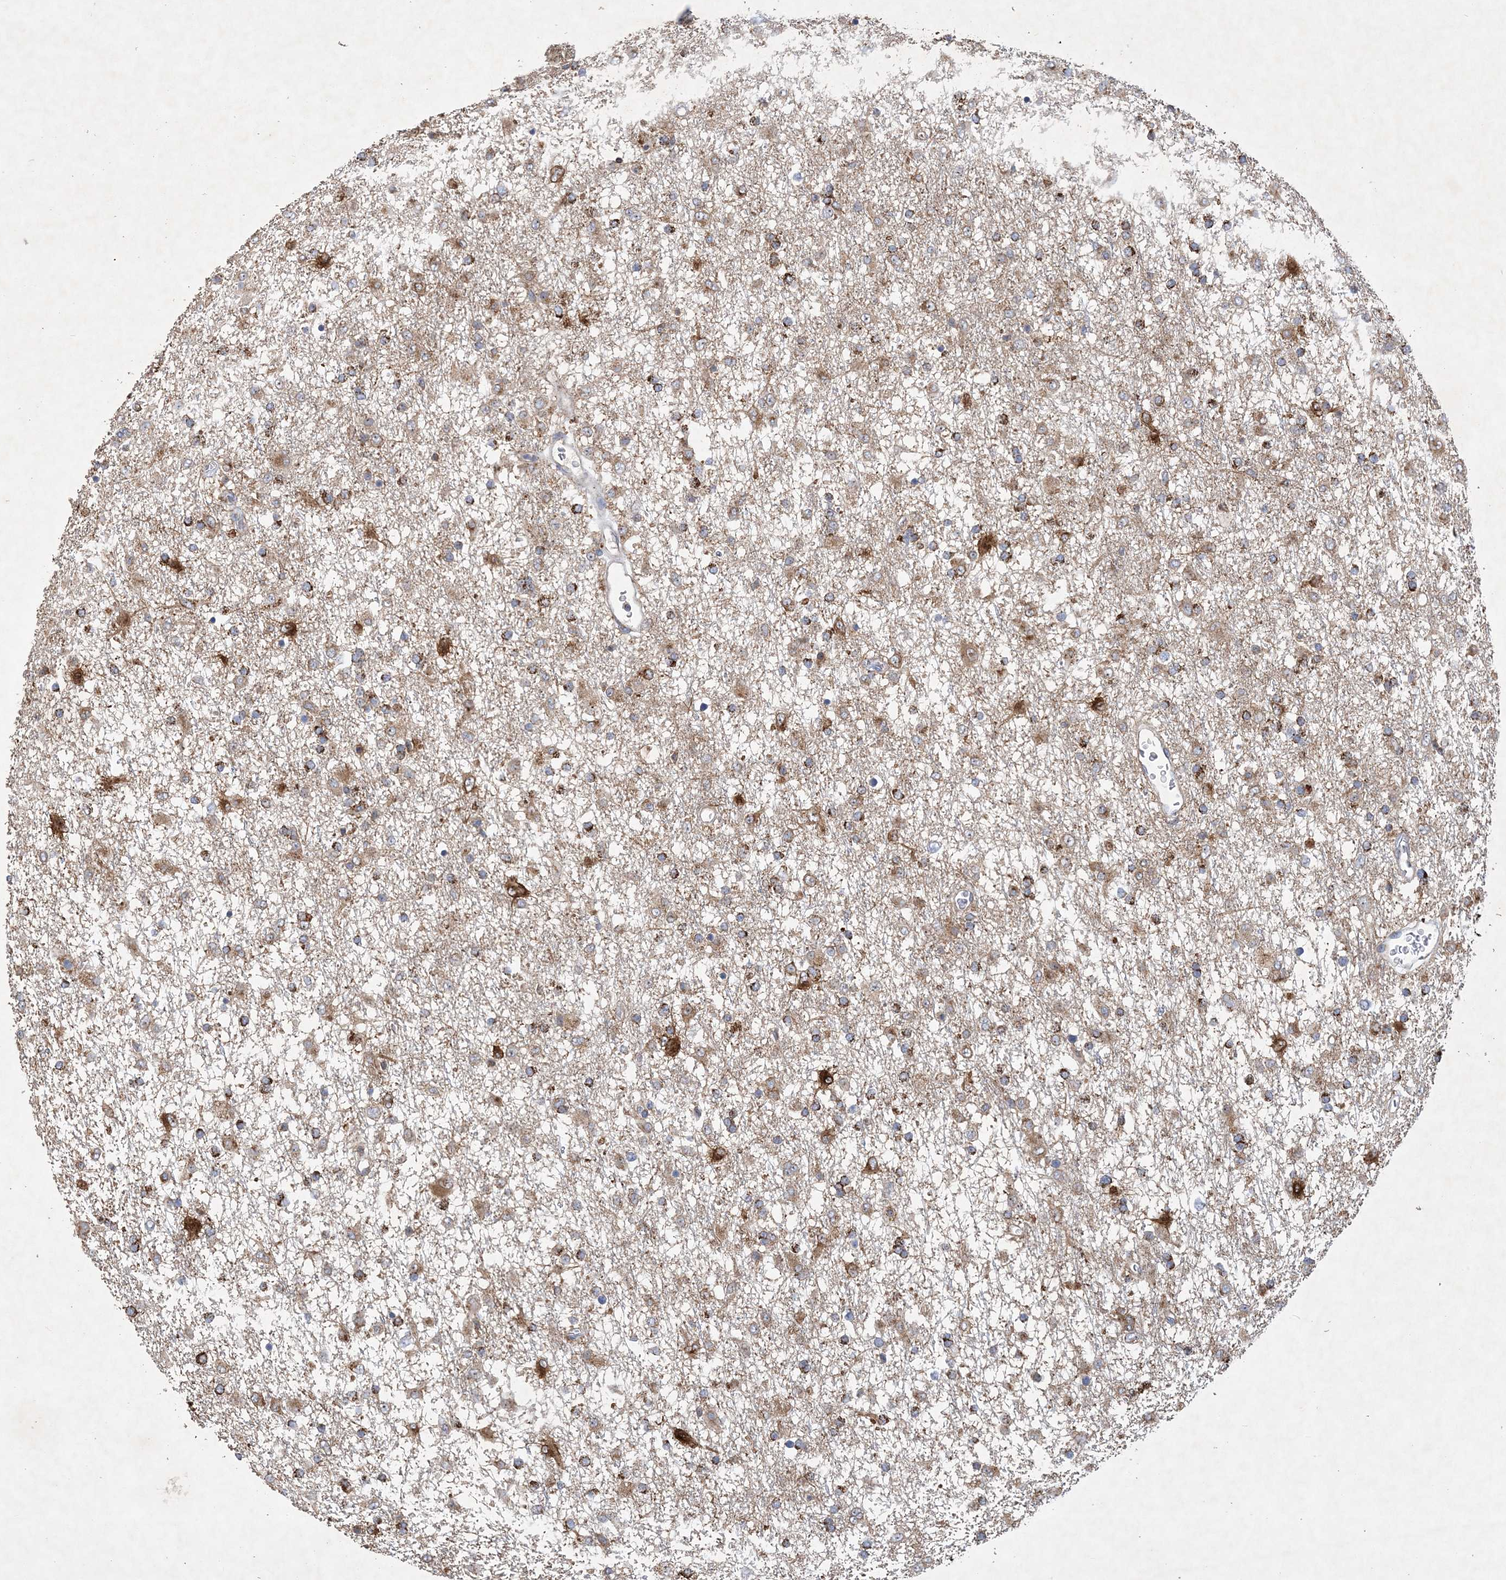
{"staining": {"intensity": "strong", "quantity": "25%-75%", "location": "cytoplasmic/membranous"}, "tissue": "glioma", "cell_type": "Tumor cells", "image_type": "cancer", "snomed": [{"axis": "morphology", "description": "Glioma, malignant, Low grade"}, {"axis": "topography", "description": "Brain"}], "caption": "High-magnification brightfield microscopy of glioma stained with DAB (3,3'-diaminobenzidine) (brown) and counterstained with hematoxylin (blue). tumor cells exhibit strong cytoplasmic/membranous expression is appreciated in about25%-75% of cells. (DAB (3,3'-diaminobenzidine) IHC with brightfield microscopy, high magnification).", "gene": "FEZ2", "patient": {"sex": "male", "age": 65}}